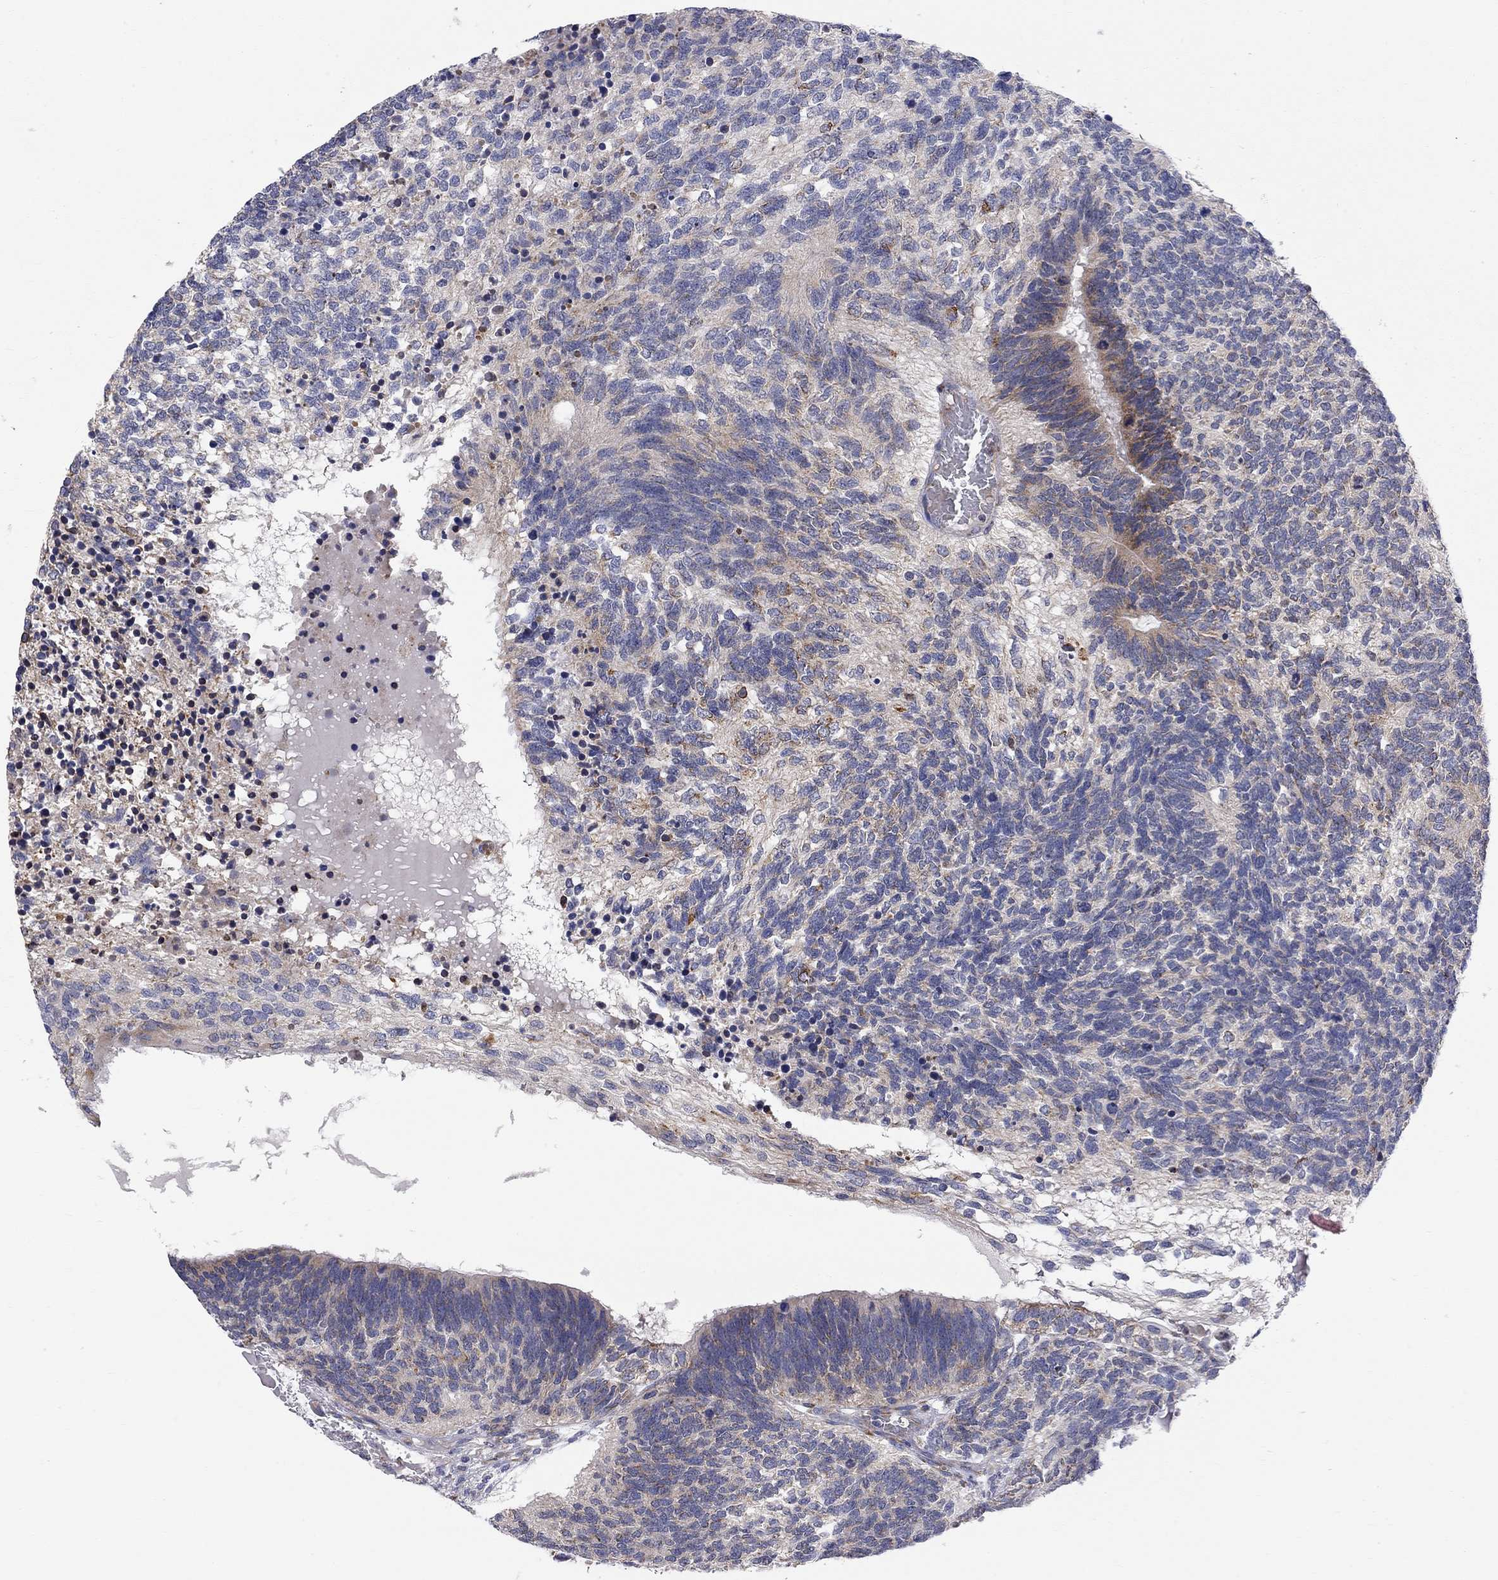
{"staining": {"intensity": "moderate", "quantity": "<25%", "location": "cytoplasmic/membranous"}, "tissue": "testis cancer", "cell_type": "Tumor cells", "image_type": "cancer", "snomed": [{"axis": "morphology", "description": "Seminoma, NOS"}, {"axis": "morphology", "description": "Carcinoma, Embryonal, NOS"}, {"axis": "topography", "description": "Testis"}], "caption": "Moderate cytoplasmic/membranous protein positivity is seen in approximately <25% of tumor cells in testis cancer (seminoma).", "gene": "CASTOR1", "patient": {"sex": "male", "age": 41}}